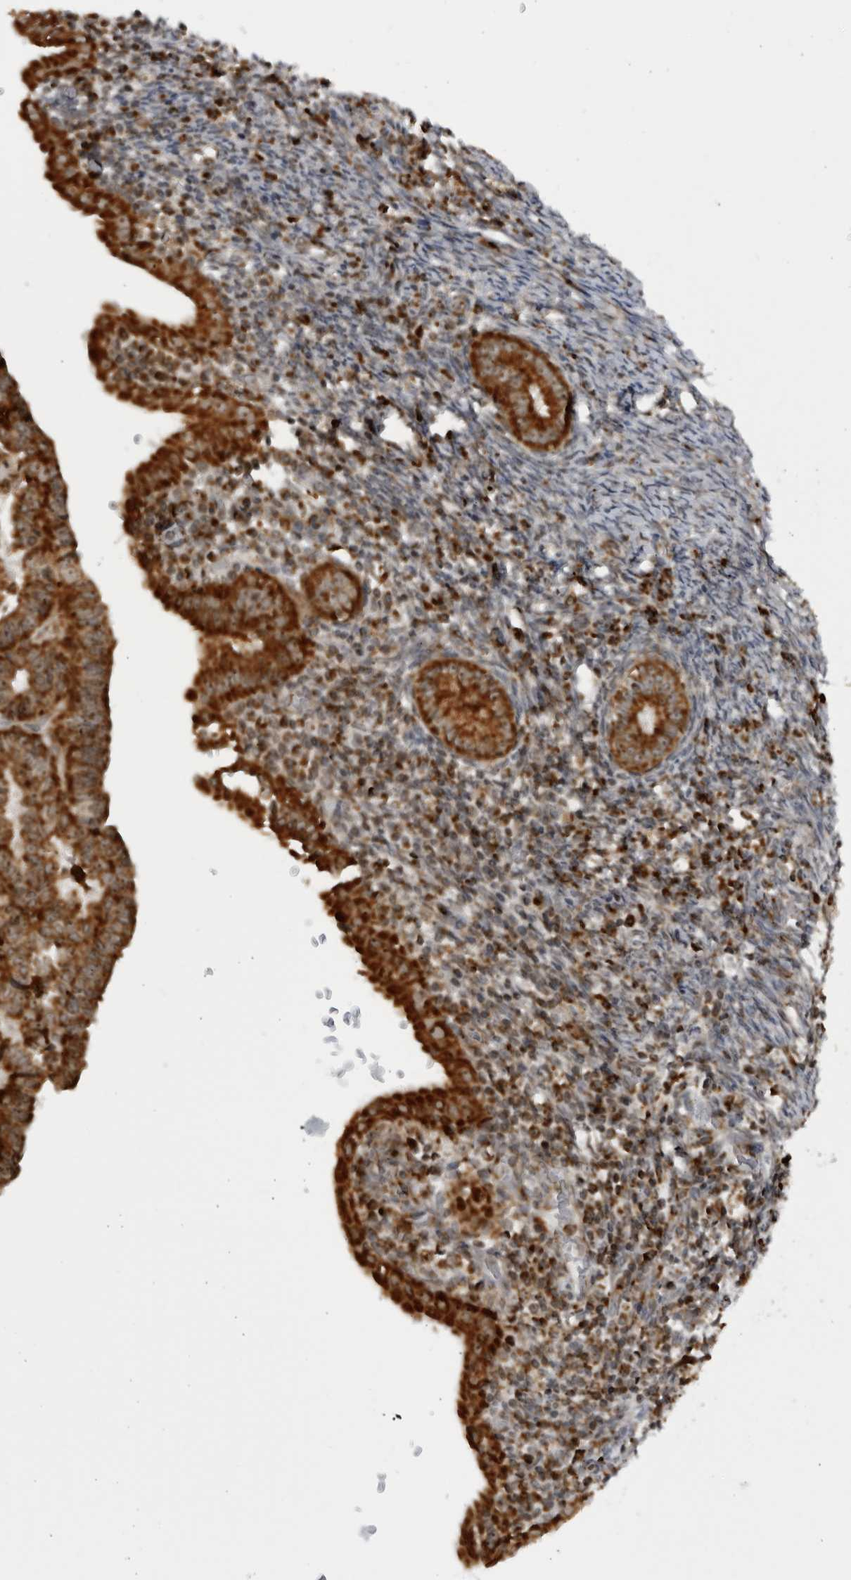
{"staining": {"intensity": "strong", "quantity": ">75%", "location": "cytoplasmic/membranous"}, "tissue": "endometrial cancer", "cell_type": "Tumor cells", "image_type": "cancer", "snomed": [{"axis": "morphology", "description": "Adenocarcinoma, NOS"}, {"axis": "topography", "description": "Uterus"}], "caption": "Protein expression by immunohistochemistry (IHC) displays strong cytoplasmic/membranous staining in approximately >75% of tumor cells in endometrial cancer (adenocarcinoma).", "gene": "RBM34", "patient": {"sex": "female", "age": 77}}